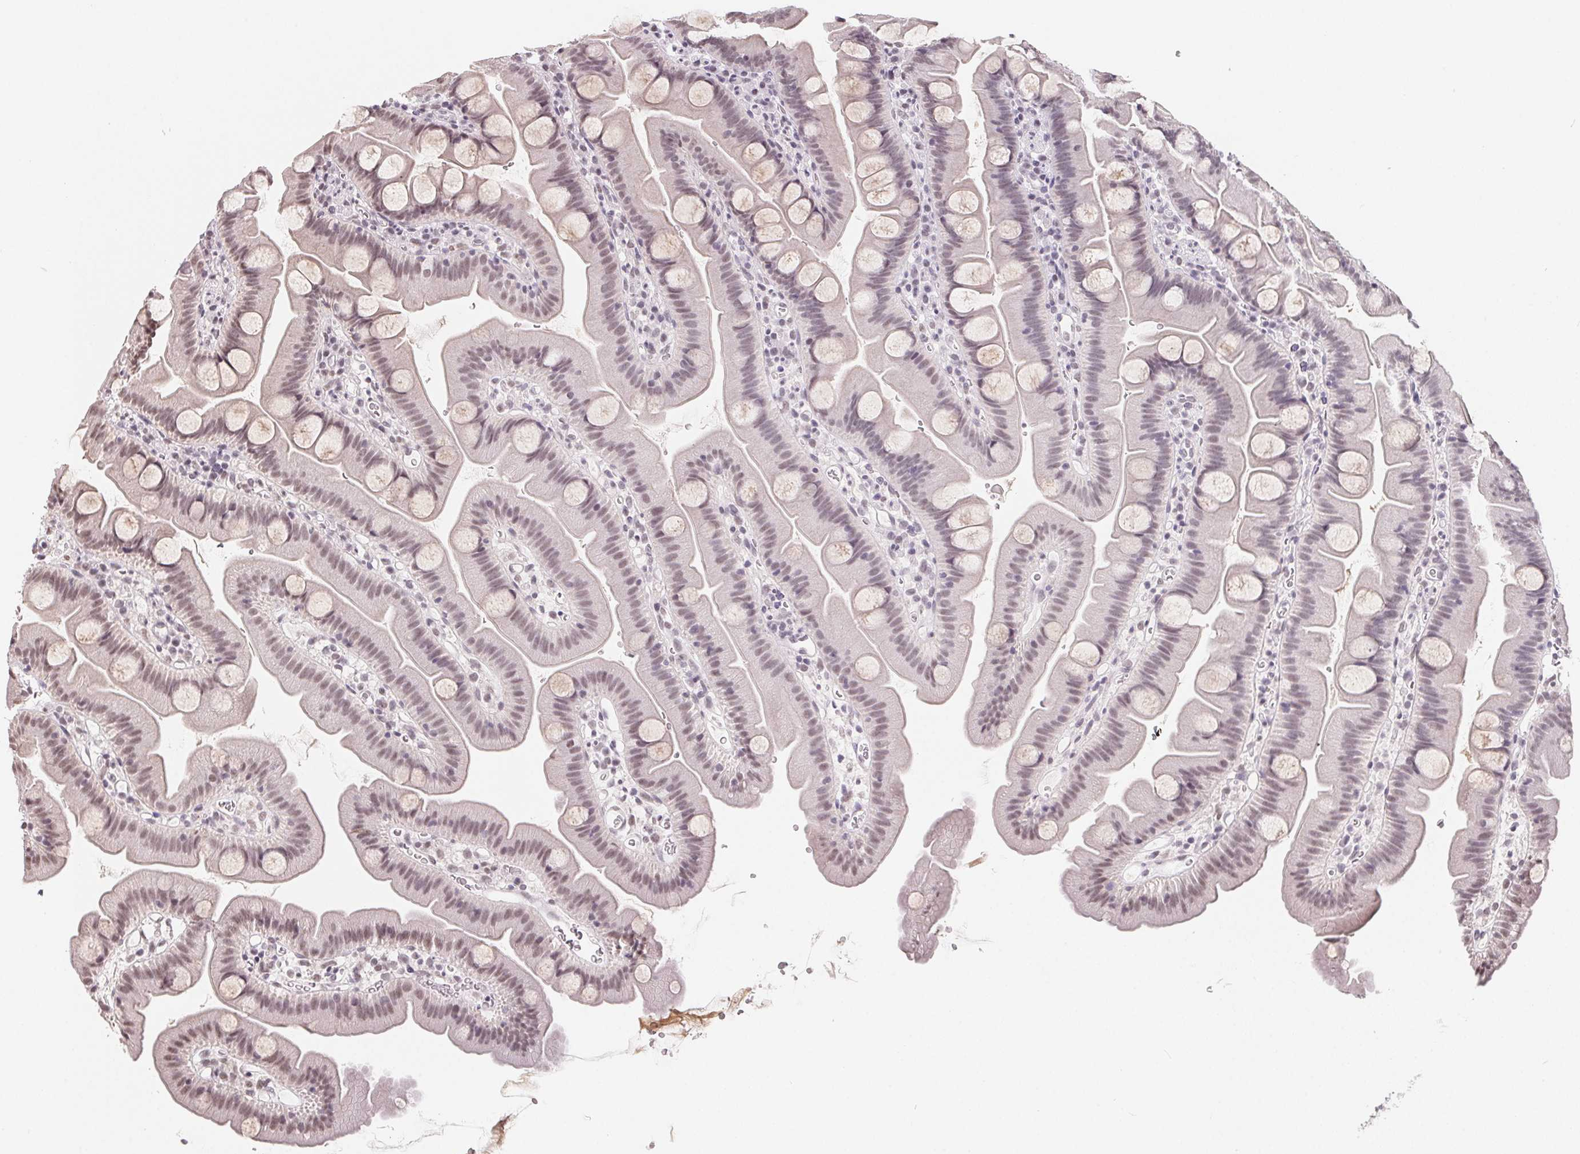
{"staining": {"intensity": "moderate", "quantity": "25%-75%", "location": "nuclear"}, "tissue": "small intestine", "cell_type": "Glandular cells", "image_type": "normal", "snomed": [{"axis": "morphology", "description": "Normal tissue, NOS"}, {"axis": "topography", "description": "Small intestine"}], "caption": "Immunohistochemistry (DAB (3,3'-diaminobenzidine)) staining of benign small intestine demonstrates moderate nuclear protein staining in approximately 25%-75% of glandular cells.", "gene": "TCERG1", "patient": {"sex": "female", "age": 68}}